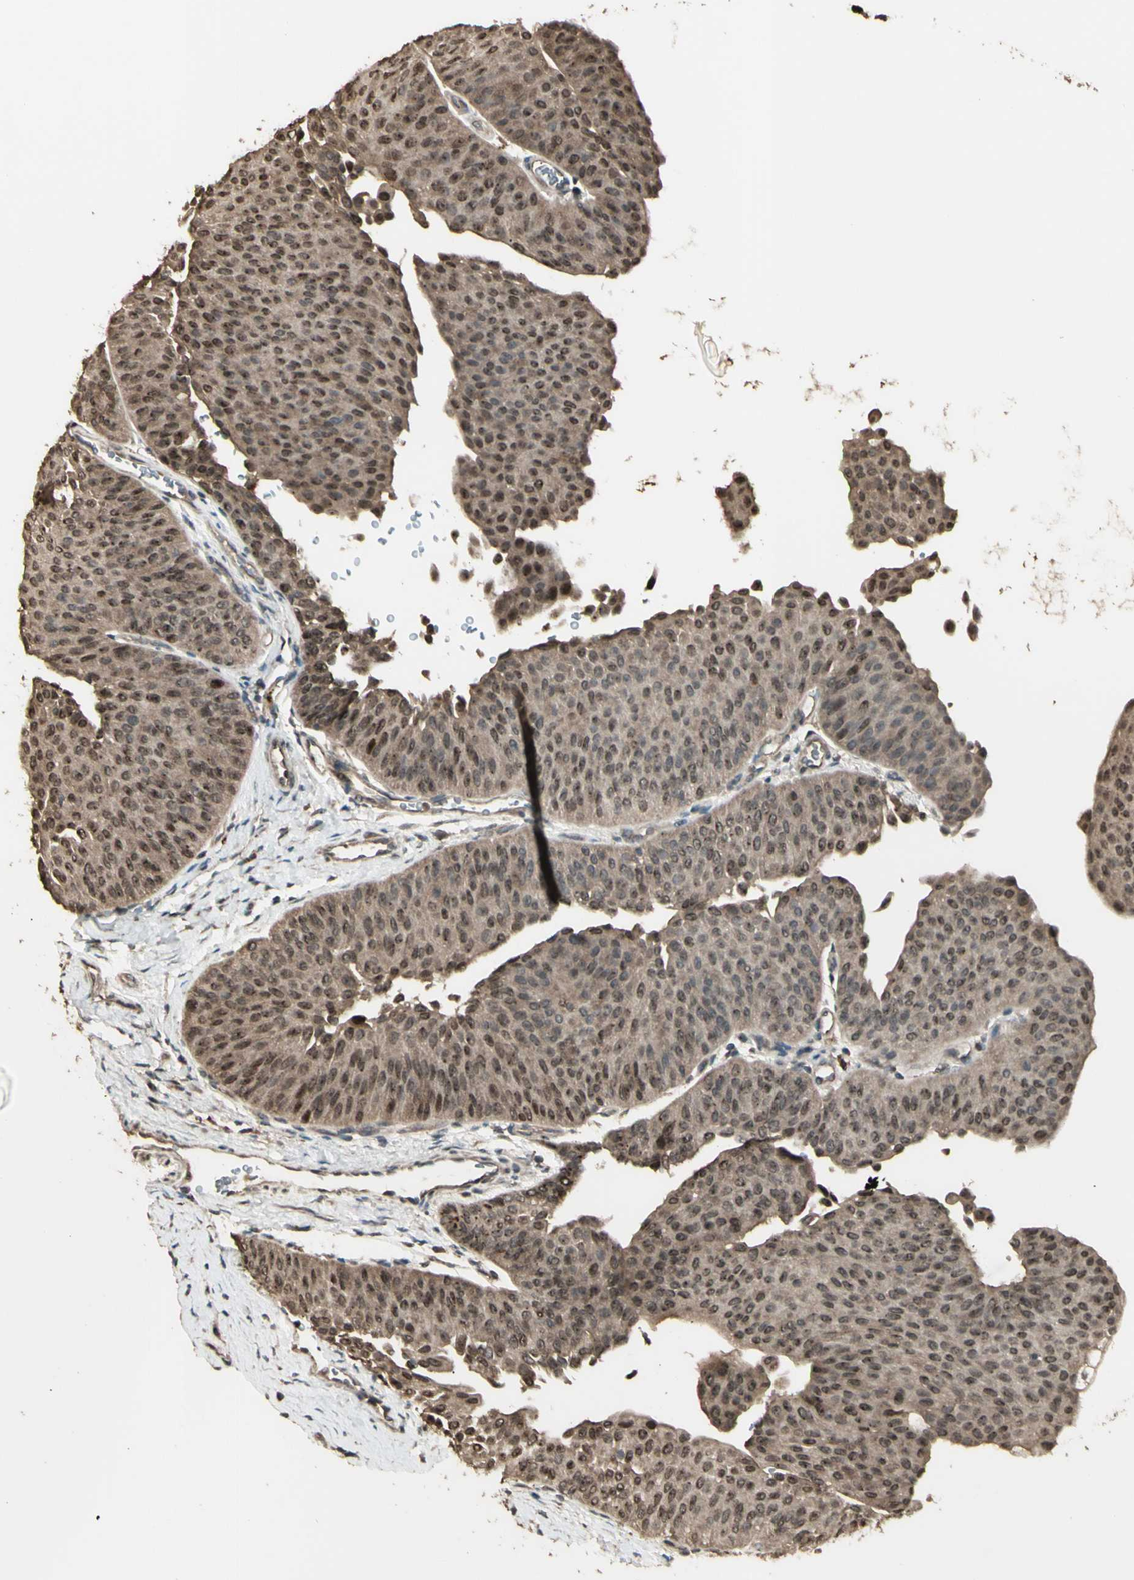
{"staining": {"intensity": "moderate", "quantity": ">75%", "location": "cytoplasmic/membranous,nuclear"}, "tissue": "urothelial cancer", "cell_type": "Tumor cells", "image_type": "cancer", "snomed": [{"axis": "morphology", "description": "Urothelial carcinoma, Low grade"}, {"axis": "topography", "description": "Urinary bladder"}], "caption": "An immunohistochemistry micrograph of tumor tissue is shown. Protein staining in brown shows moderate cytoplasmic/membranous and nuclear positivity in urothelial cancer within tumor cells.", "gene": "GNAS", "patient": {"sex": "female", "age": 60}}